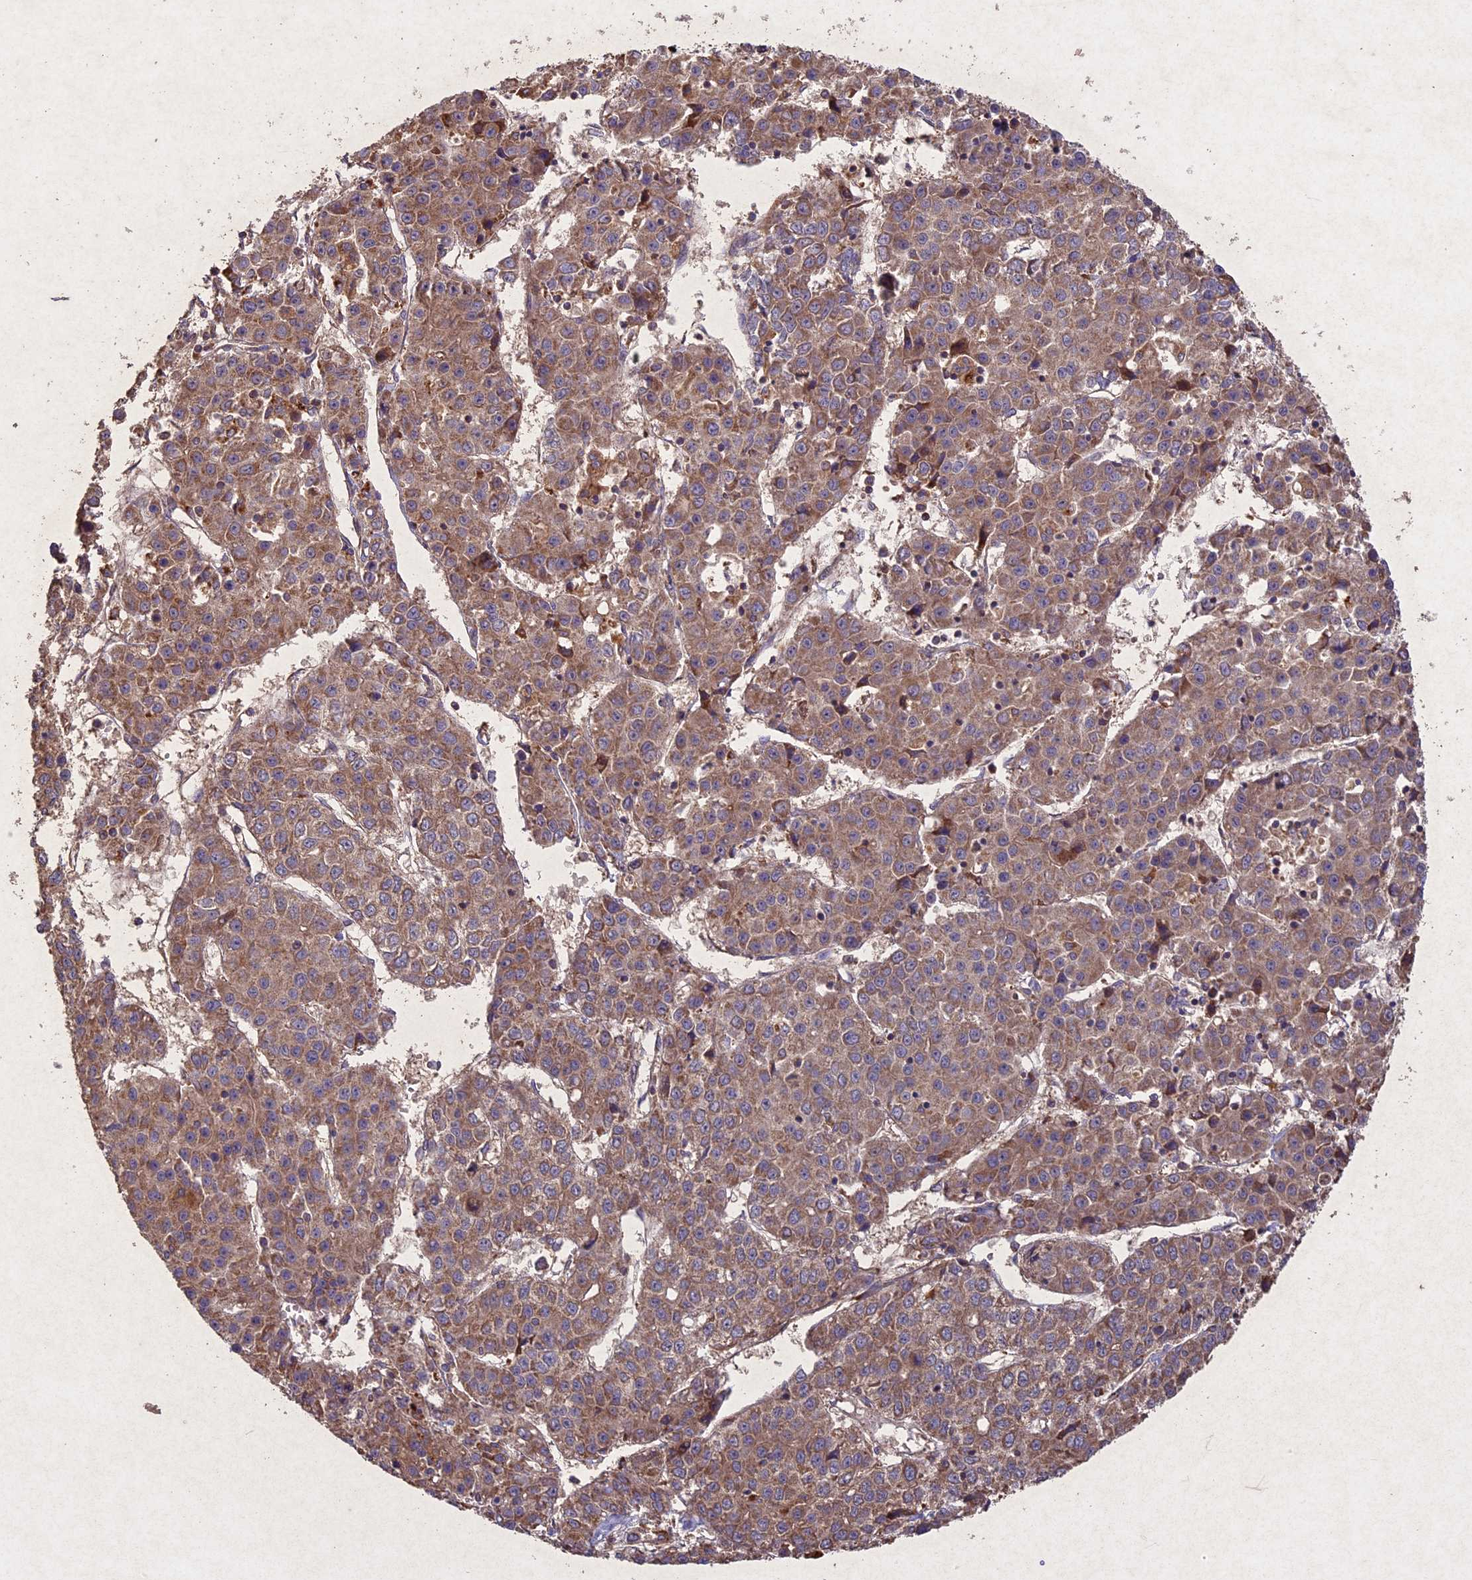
{"staining": {"intensity": "moderate", "quantity": ">75%", "location": "cytoplasmic/membranous"}, "tissue": "liver cancer", "cell_type": "Tumor cells", "image_type": "cancer", "snomed": [{"axis": "morphology", "description": "Carcinoma, Hepatocellular, NOS"}, {"axis": "topography", "description": "Liver"}], "caption": "IHC micrograph of human liver cancer (hepatocellular carcinoma) stained for a protein (brown), which shows medium levels of moderate cytoplasmic/membranous staining in about >75% of tumor cells.", "gene": "CIAO2B", "patient": {"sex": "female", "age": 53}}